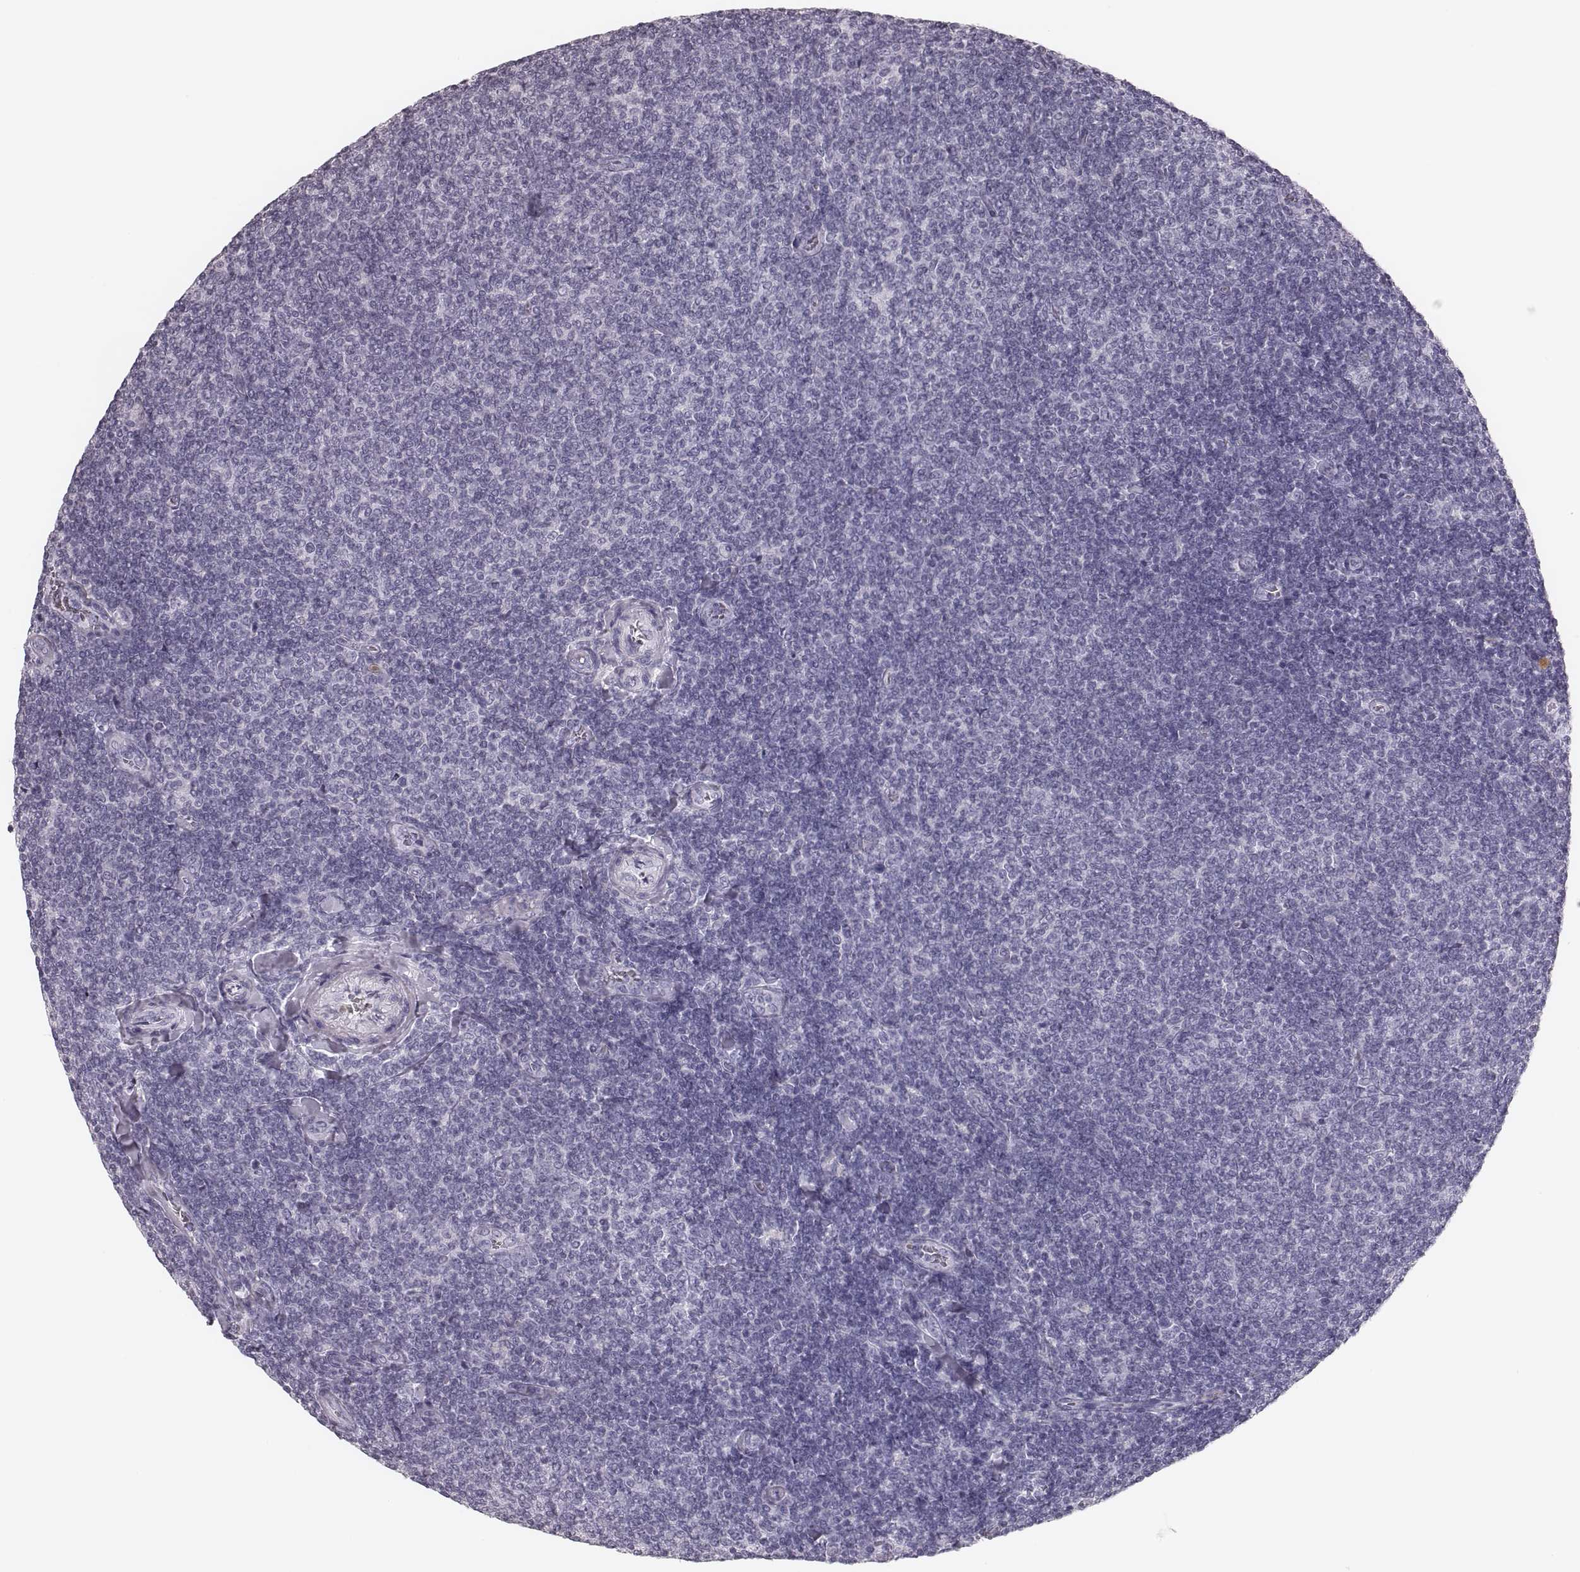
{"staining": {"intensity": "negative", "quantity": "none", "location": "none"}, "tissue": "lymphoma", "cell_type": "Tumor cells", "image_type": "cancer", "snomed": [{"axis": "morphology", "description": "Malignant lymphoma, non-Hodgkin's type, Low grade"}, {"axis": "topography", "description": "Lymph node"}], "caption": "Tumor cells are negative for brown protein staining in lymphoma.", "gene": "ELANE", "patient": {"sex": "male", "age": 52}}